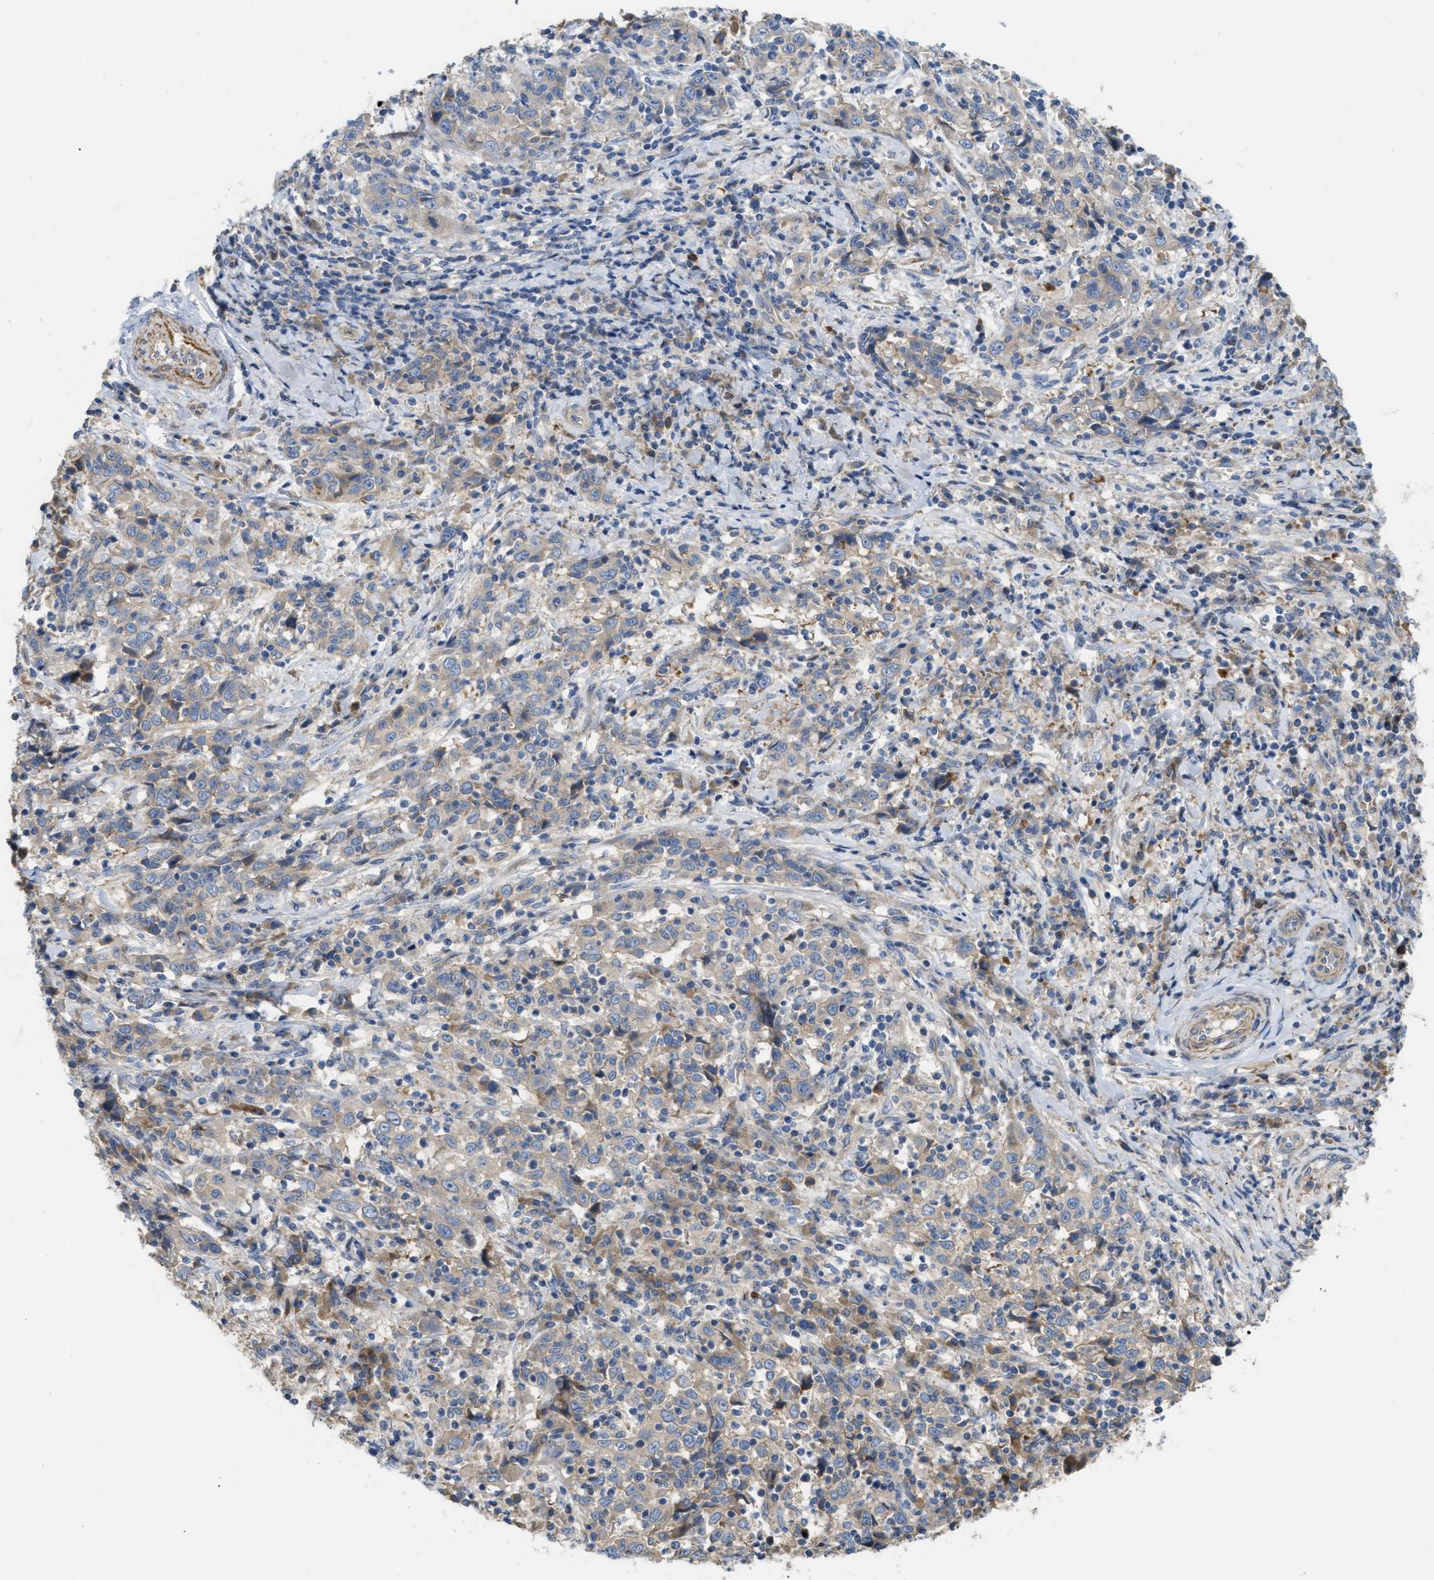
{"staining": {"intensity": "weak", "quantity": ">75%", "location": "cytoplasmic/membranous"}, "tissue": "cervical cancer", "cell_type": "Tumor cells", "image_type": "cancer", "snomed": [{"axis": "morphology", "description": "Squamous cell carcinoma, NOS"}, {"axis": "topography", "description": "Cervix"}], "caption": "Immunohistochemical staining of cervical cancer (squamous cell carcinoma) demonstrates low levels of weak cytoplasmic/membranous protein expression in about >75% of tumor cells.", "gene": "DHX58", "patient": {"sex": "female", "age": 46}}